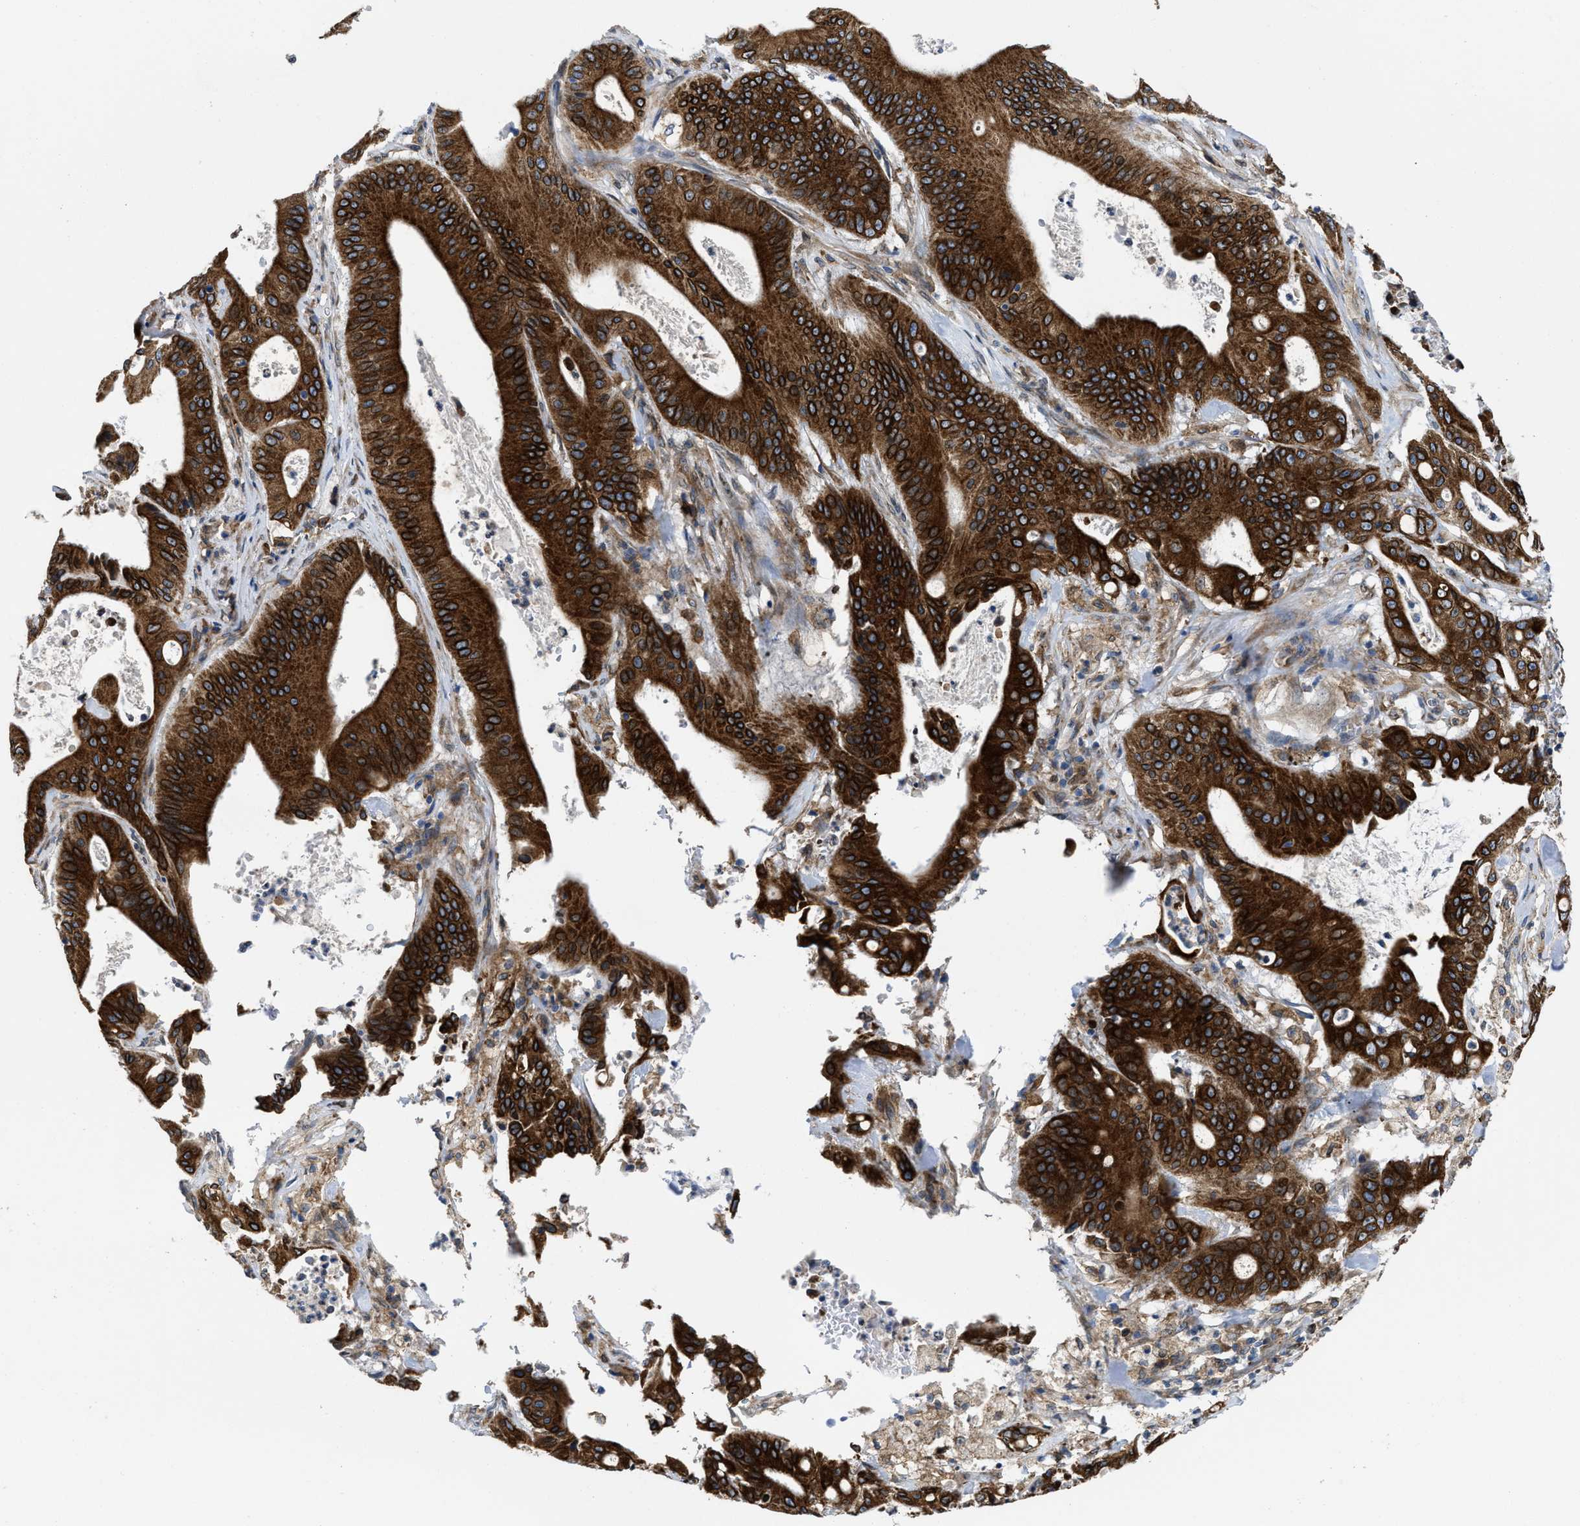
{"staining": {"intensity": "strong", "quantity": ">75%", "location": "cytoplasmic/membranous"}, "tissue": "pancreatic cancer", "cell_type": "Tumor cells", "image_type": "cancer", "snomed": [{"axis": "morphology", "description": "Normal tissue, NOS"}, {"axis": "topography", "description": "Lymph node"}], "caption": "DAB (3,3'-diaminobenzidine) immunohistochemical staining of human pancreatic cancer demonstrates strong cytoplasmic/membranous protein staining in approximately >75% of tumor cells.", "gene": "ERLIN2", "patient": {"sex": "male", "age": 62}}